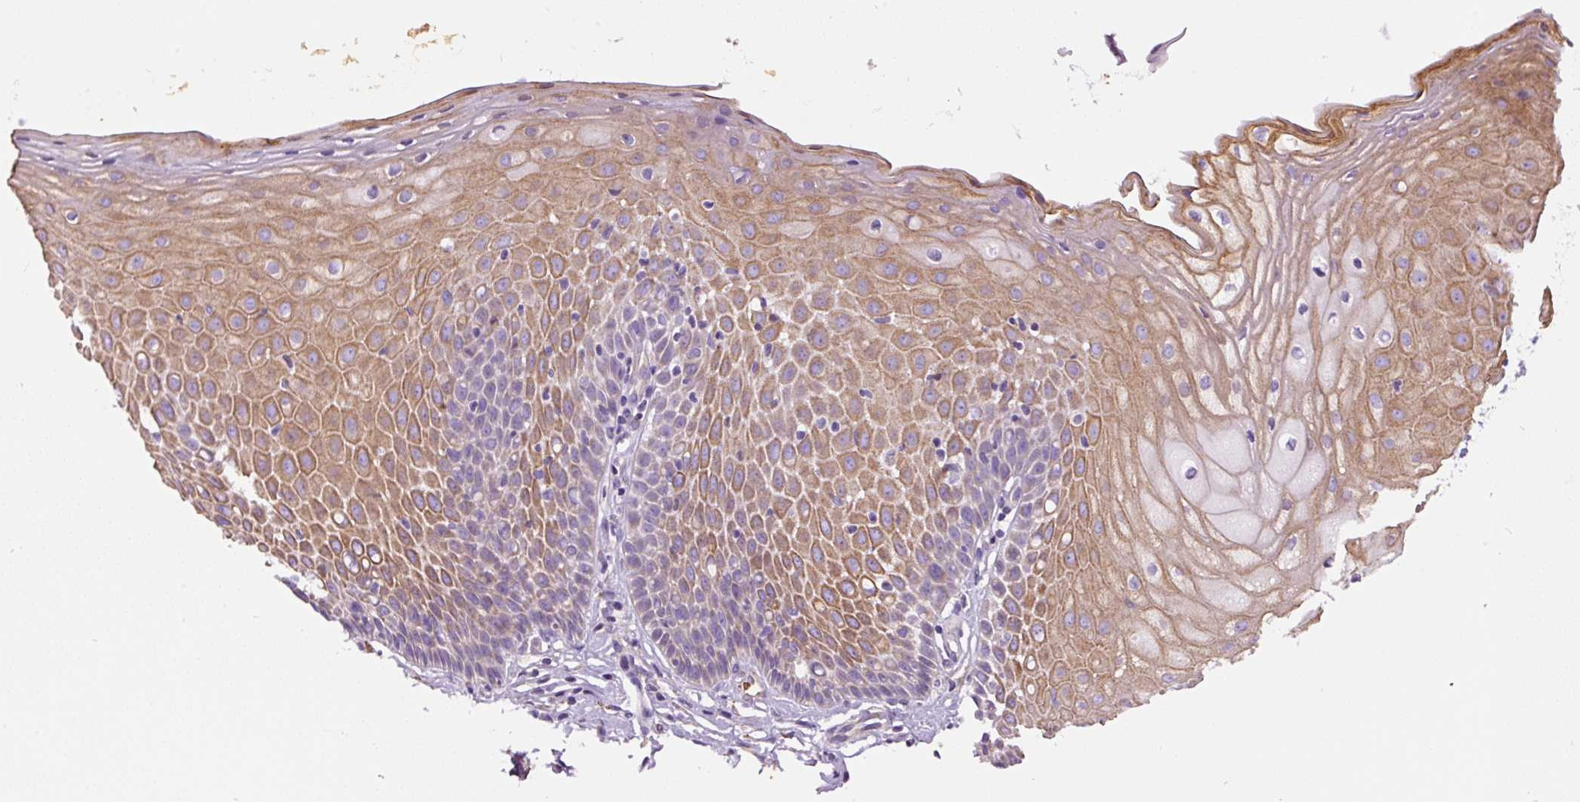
{"staining": {"intensity": "weak", "quantity": "25%-75%", "location": "cytoplasmic/membranous"}, "tissue": "cervix", "cell_type": "Glandular cells", "image_type": "normal", "snomed": [{"axis": "morphology", "description": "Normal tissue, NOS"}, {"axis": "topography", "description": "Cervix"}], "caption": "A high-resolution image shows immunohistochemistry staining of normal cervix, which exhibits weak cytoplasmic/membranous expression in about 25%-75% of glandular cells. Immunohistochemistry (ihc) stains the protein of interest in brown and the nuclei are stained blue.", "gene": "PRRC2A", "patient": {"sex": "female", "age": 36}}